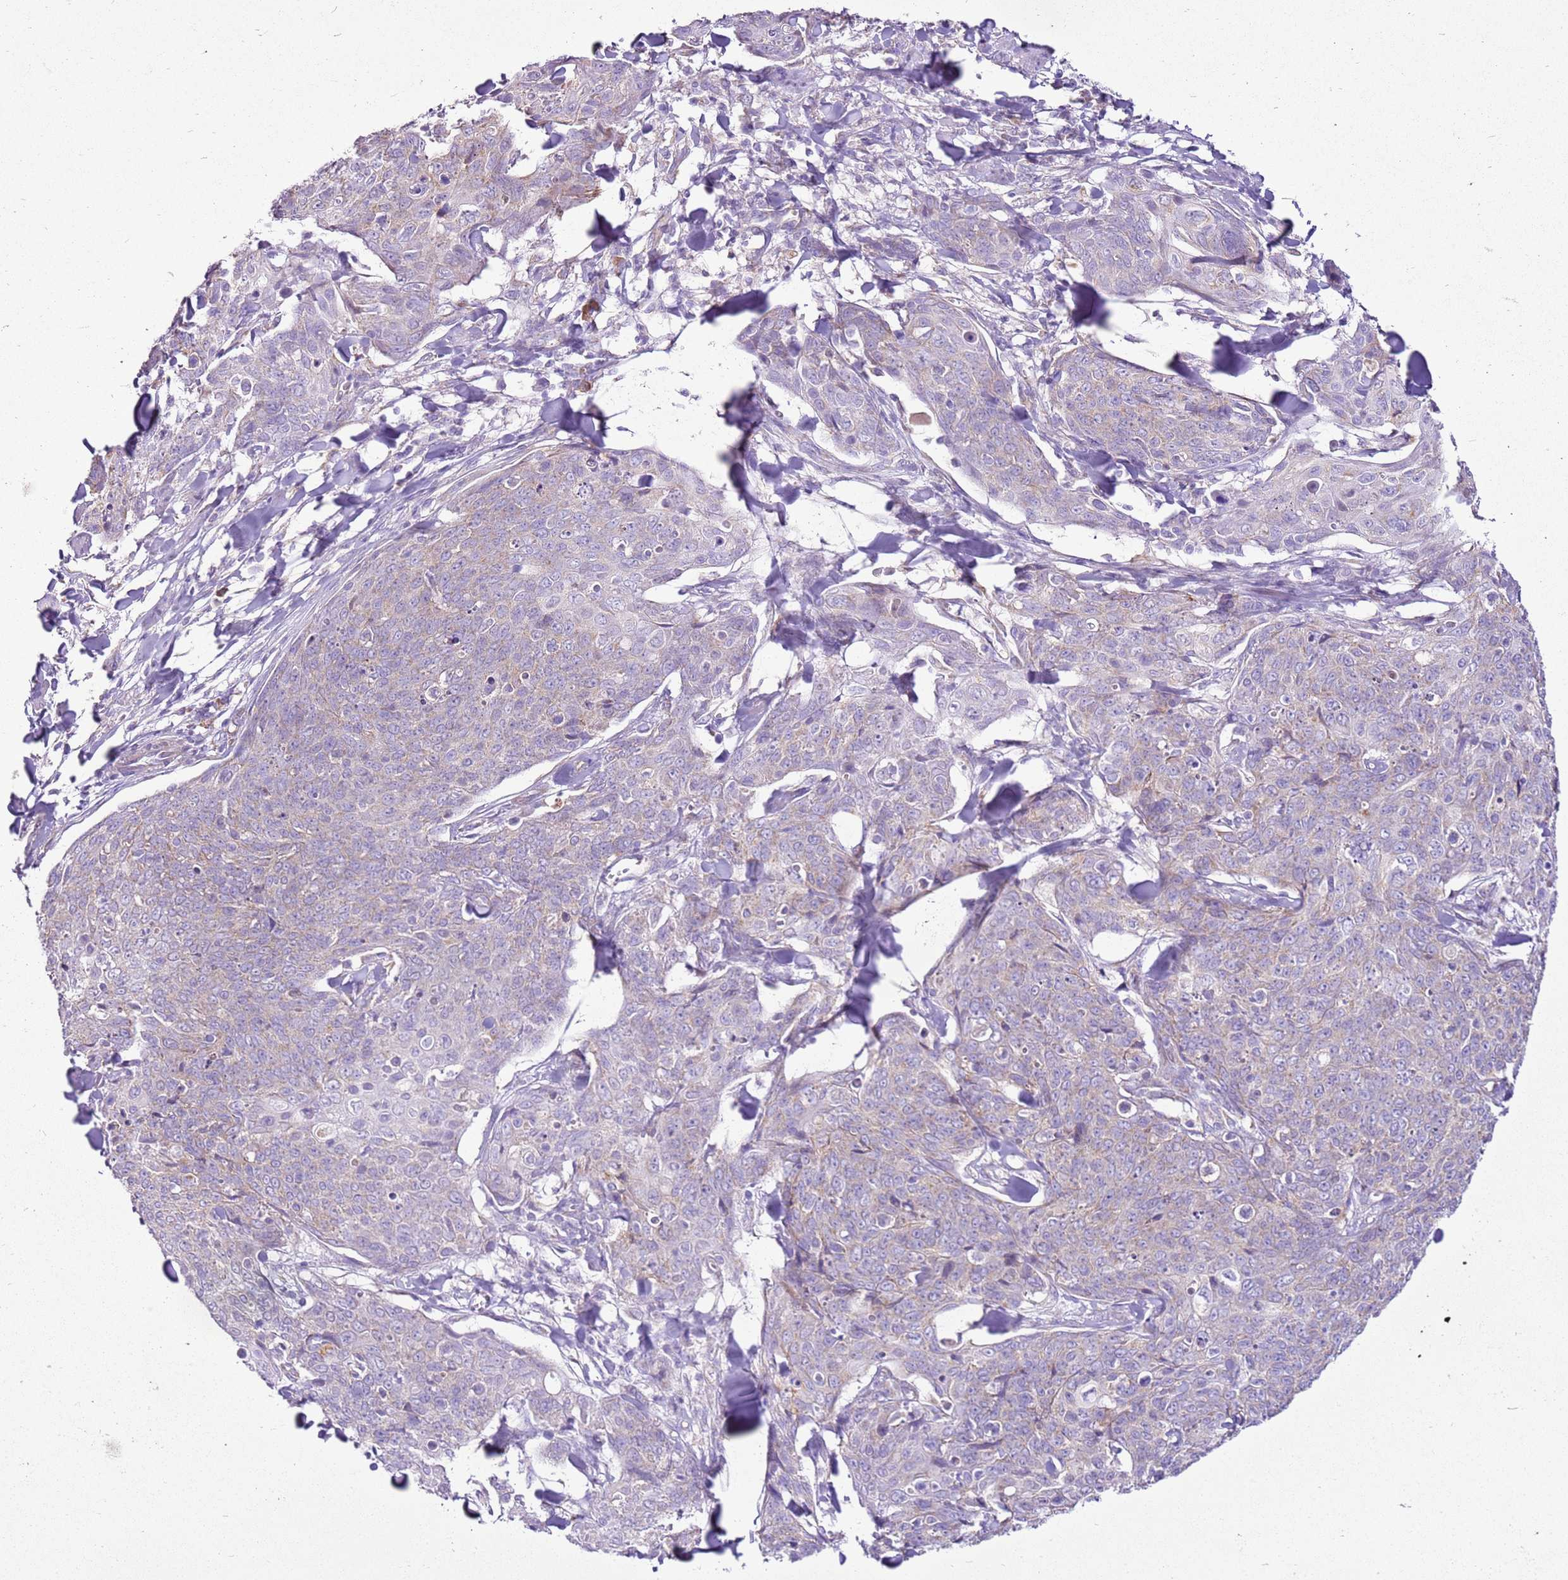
{"staining": {"intensity": "weak", "quantity": "25%-75%", "location": "cytoplasmic/membranous"}, "tissue": "skin cancer", "cell_type": "Tumor cells", "image_type": "cancer", "snomed": [{"axis": "morphology", "description": "Squamous cell carcinoma, NOS"}, {"axis": "topography", "description": "Skin"}, {"axis": "topography", "description": "Vulva"}], "caption": "Human skin squamous cell carcinoma stained with a protein marker displays weak staining in tumor cells.", "gene": "MRPL36", "patient": {"sex": "female", "age": 85}}